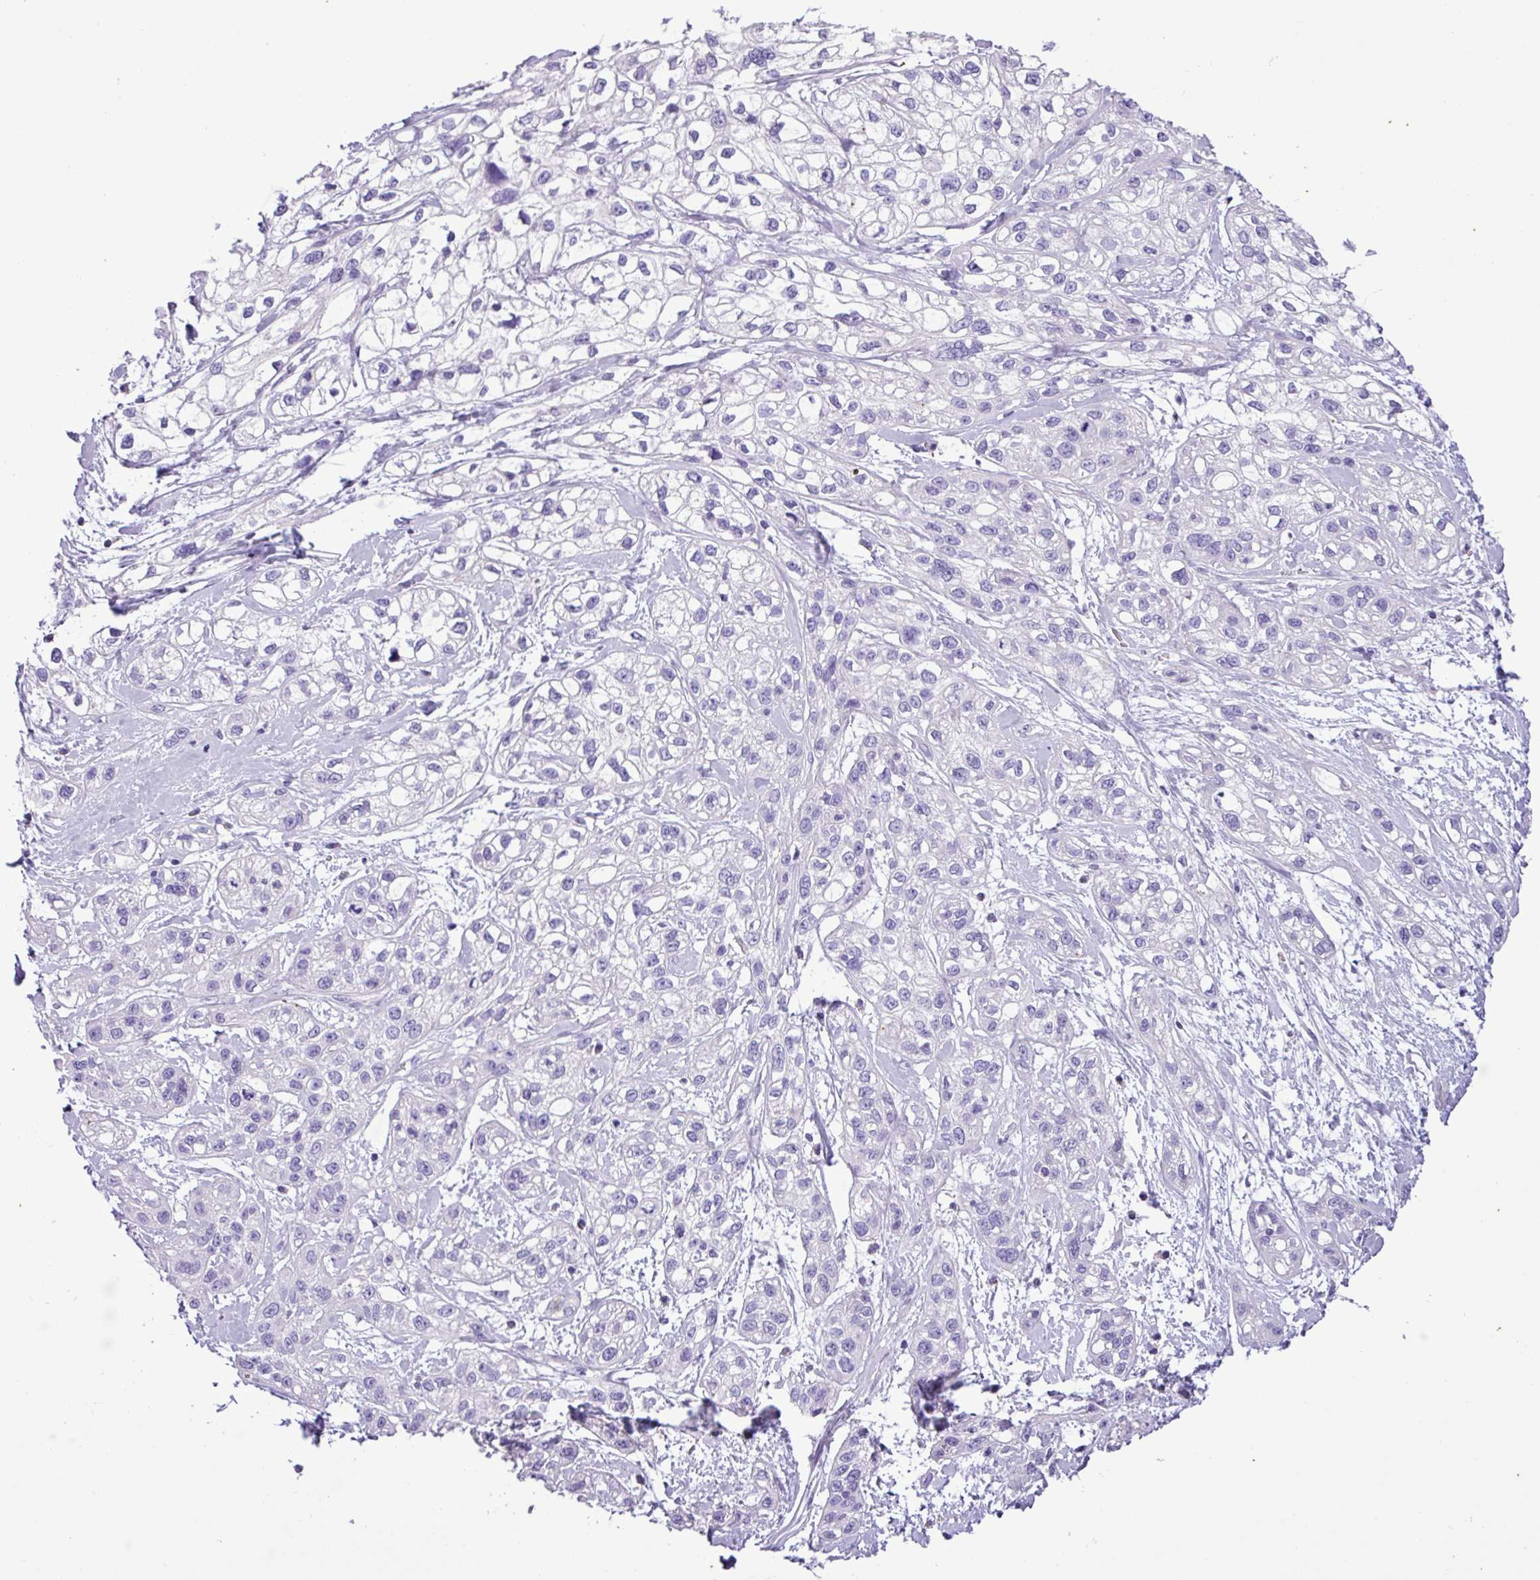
{"staining": {"intensity": "negative", "quantity": "none", "location": "none"}, "tissue": "skin cancer", "cell_type": "Tumor cells", "image_type": "cancer", "snomed": [{"axis": "morphology", "description": "Squamous cell carcinoma, NOS"}, {"axis": "topography", "description": "Skin"}], "caption": "An immunohistochemistry histopathology image of skin cancer is shown. There is no staining in tumor cells of skin cancer.", "gene": "ZNF334", "patient": {"sex": "male", "age": 82}}